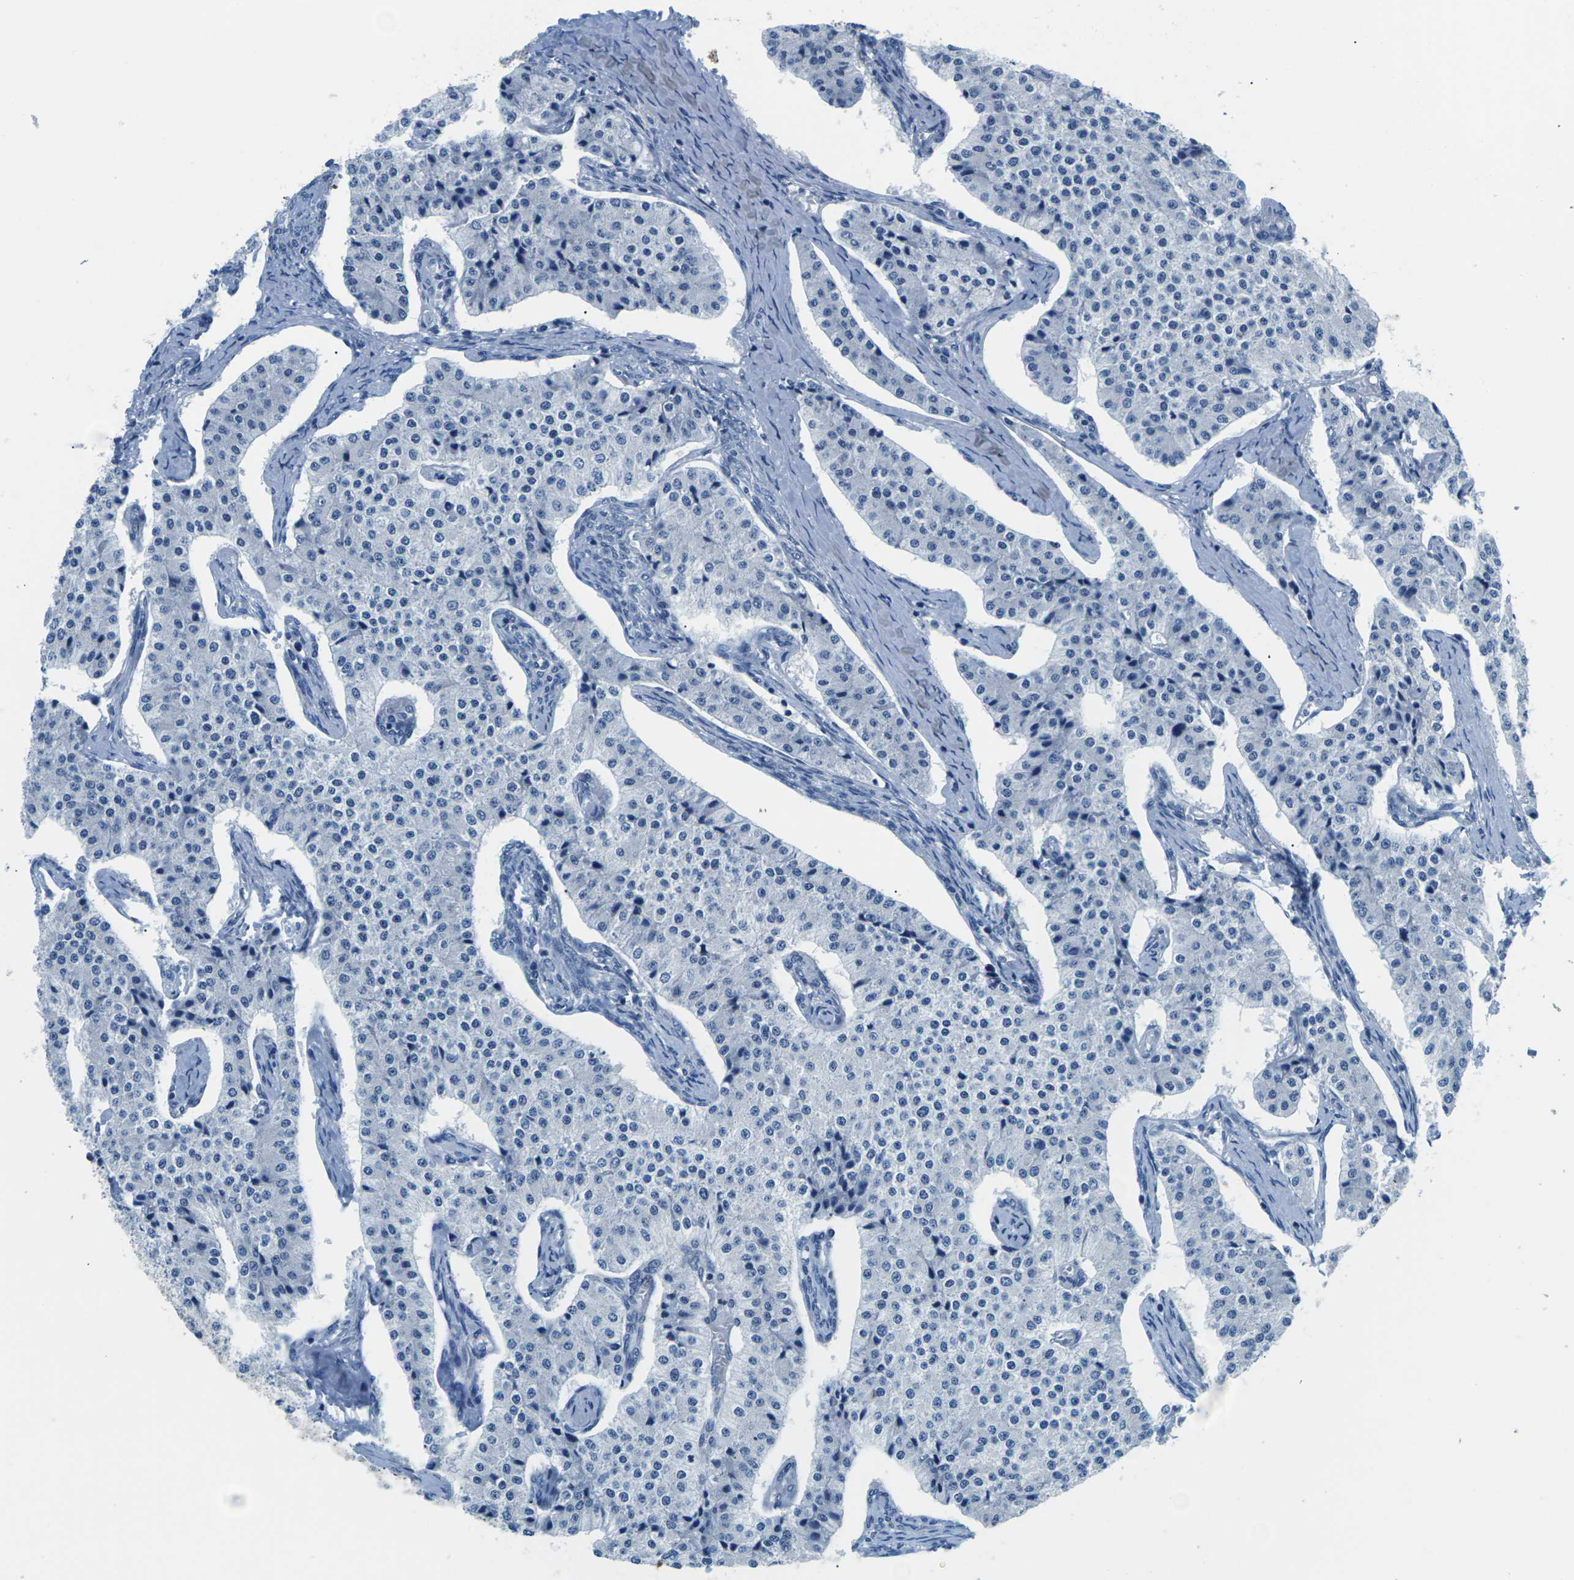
{"staining": {"intensity": "negative", "quantity": "none", "location": "none"}, "tissue": "carcinoid", "cell_type": "Tumor cells", "image_type": "cancer", "snomed": [{"axis": "morphology", "description": "Carcinoid, malignant, NOS"}, {"axis": "topography", "description": "Colon"}], "caption": "The immunohistochemistry histopathology image has no significant expression in tumor cells of carcinoid tissue.", "gene": "UMOD", "patient": {"sex": "female", "age": 52}}